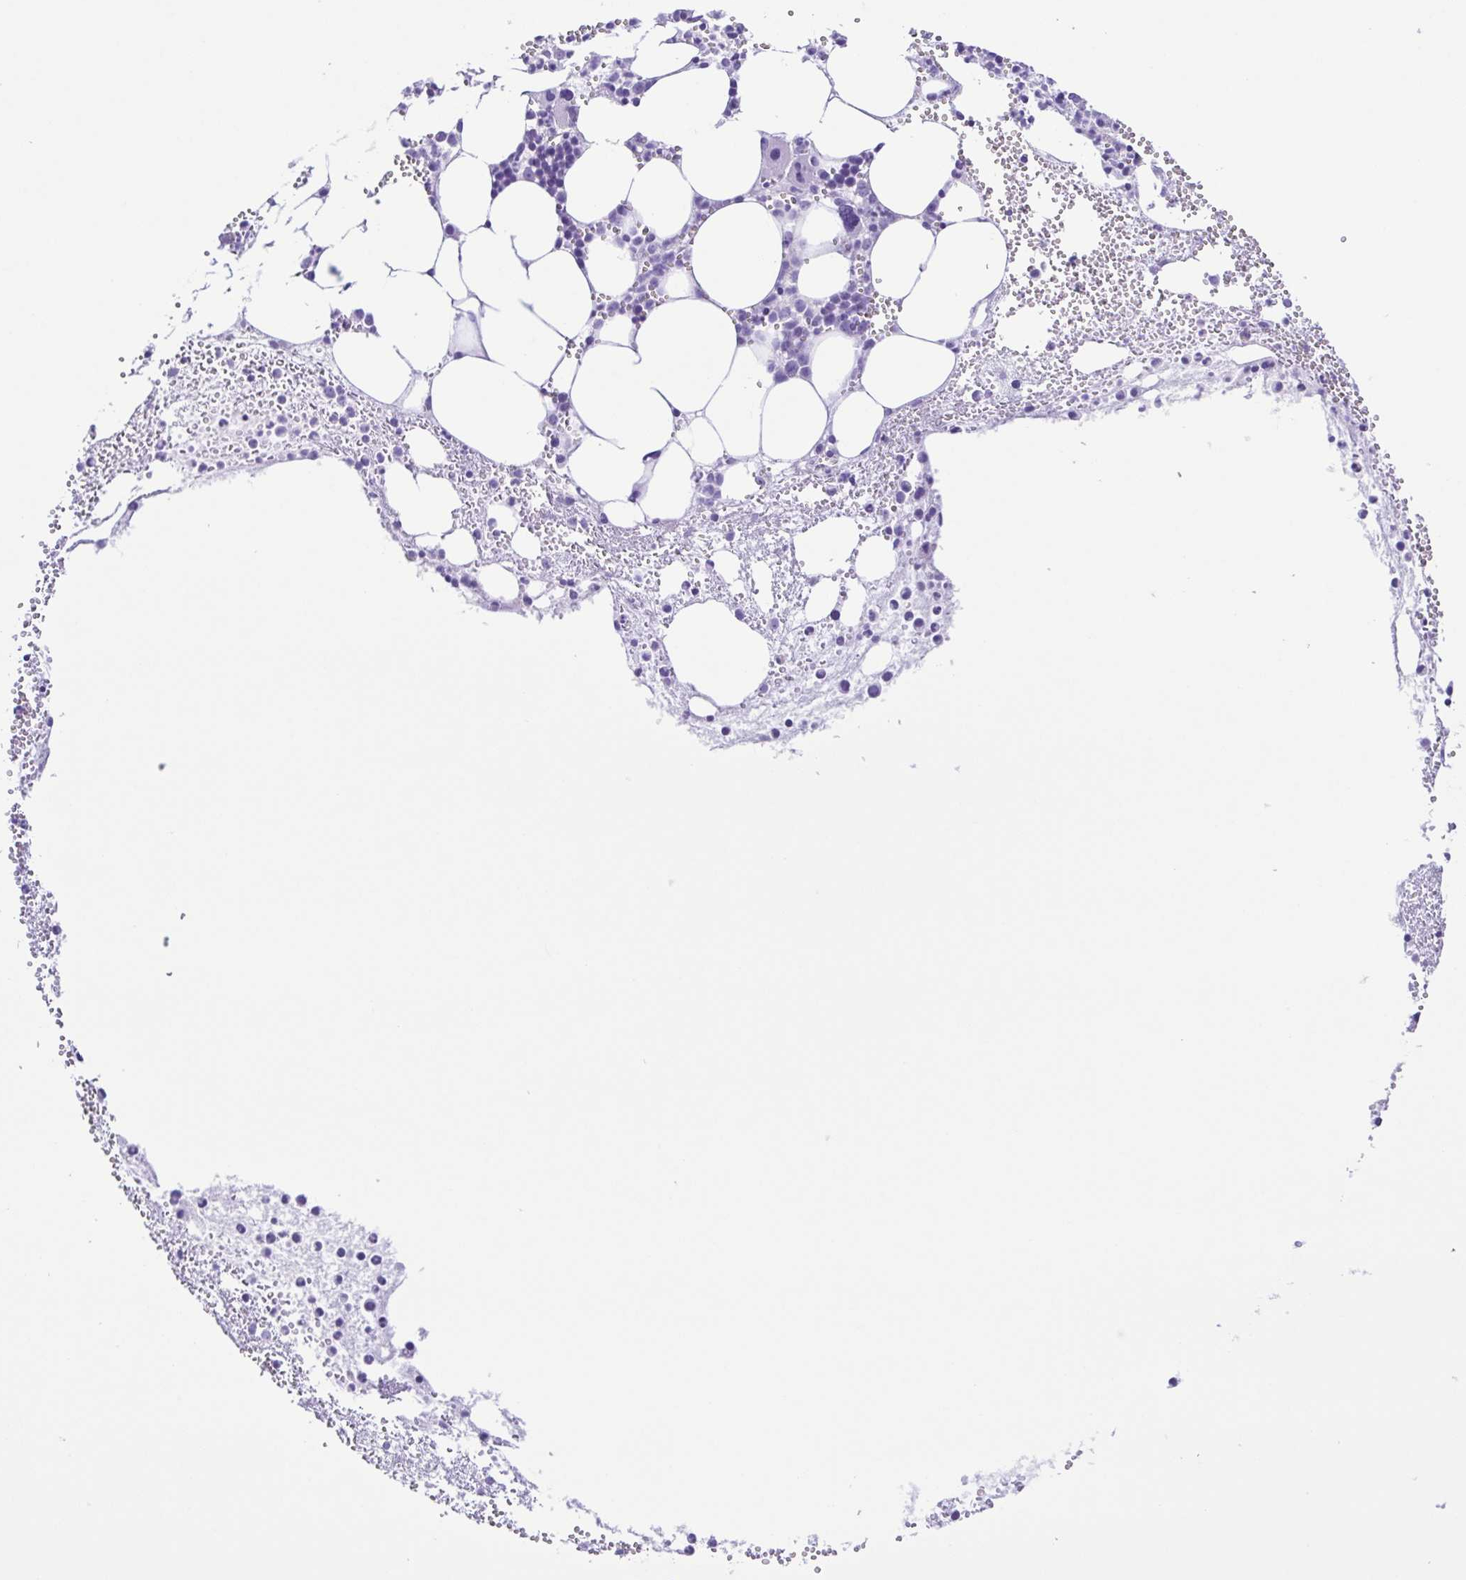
{"staining": {"intensity": "negative", "quantity": "none", "location": "none"}, "tissue": "bone marrow", "cell_type": "Hematopoietic cells", "image_type": "normal", "snomed": [{"axis": "morphology", "description": "Normal tissue, NOS"}, {"axis": "topography", "description": "Bone marrow"}], "caption": "This histopathology image is of benign bone marrow stained with immunohistochemistry to label a protein in brown with the nuclei are counter-stained blue. There is no positivity in hematopoietic cells. (Immunohistochemistry (ihc), brightfield microscopy, high magnification).", "gene": "CASP14", "patient": {"sex": "female", "age": 57}}